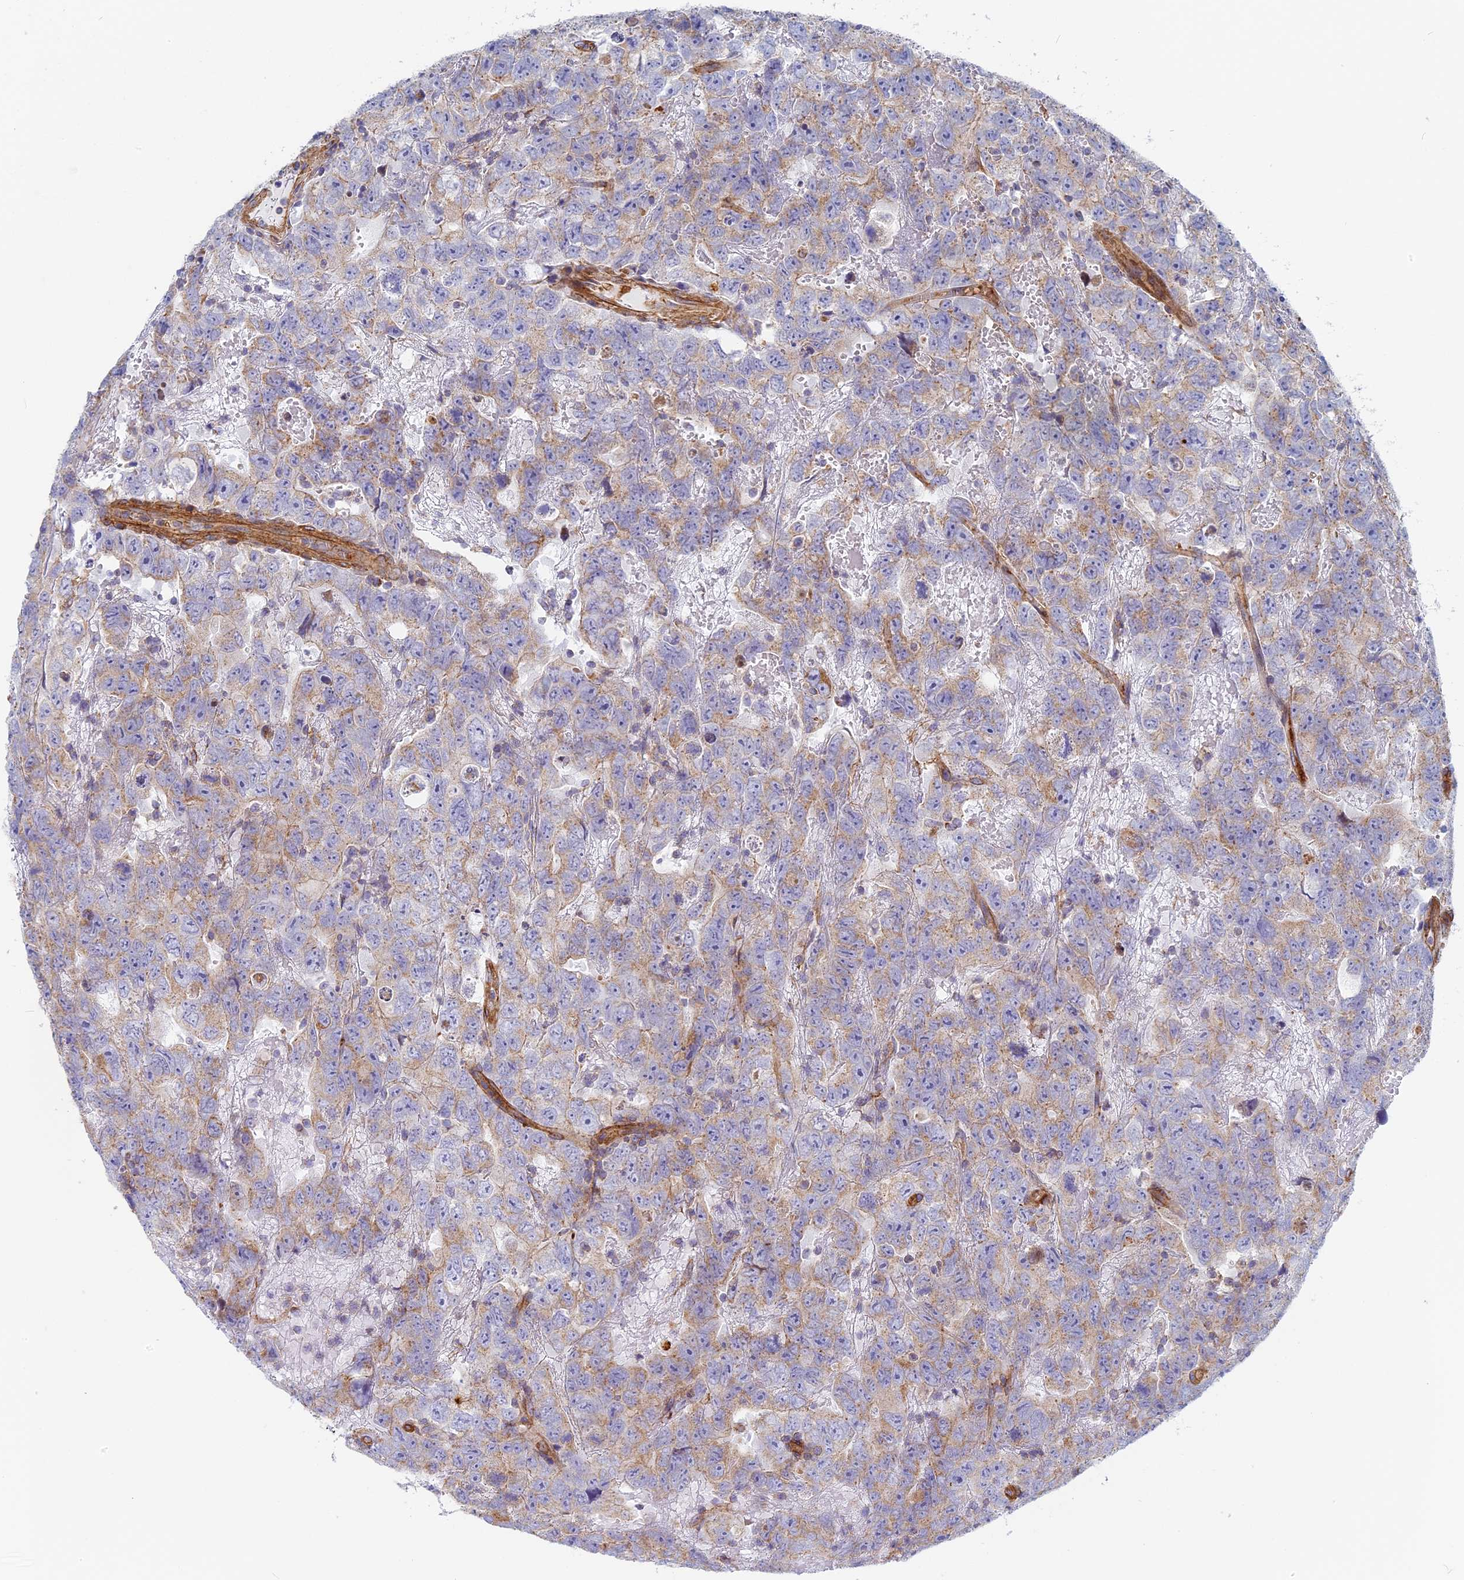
{"staining": {"intensity": "weak", "quantity": "<25%", "location": "cytoplasmic/membranous"}, "tissue": "testis cancer", "cell_type": "Tumor cells", "image_type": "cancer", "snomed": [{"axis": "morphology", "description": "Carcinoma, Embryonal, NOS"}, {"axis": "topography", "description": "Testis"}], "caption": "Immunohistochemistry (IHC) histopathology image of testis cancer (embryonal carcinoma) stained for a protein (brown), which demonstrates no staining in tumor cells.", "gene": "DDA1", "patient": {"sex": "male", "age": 45}}